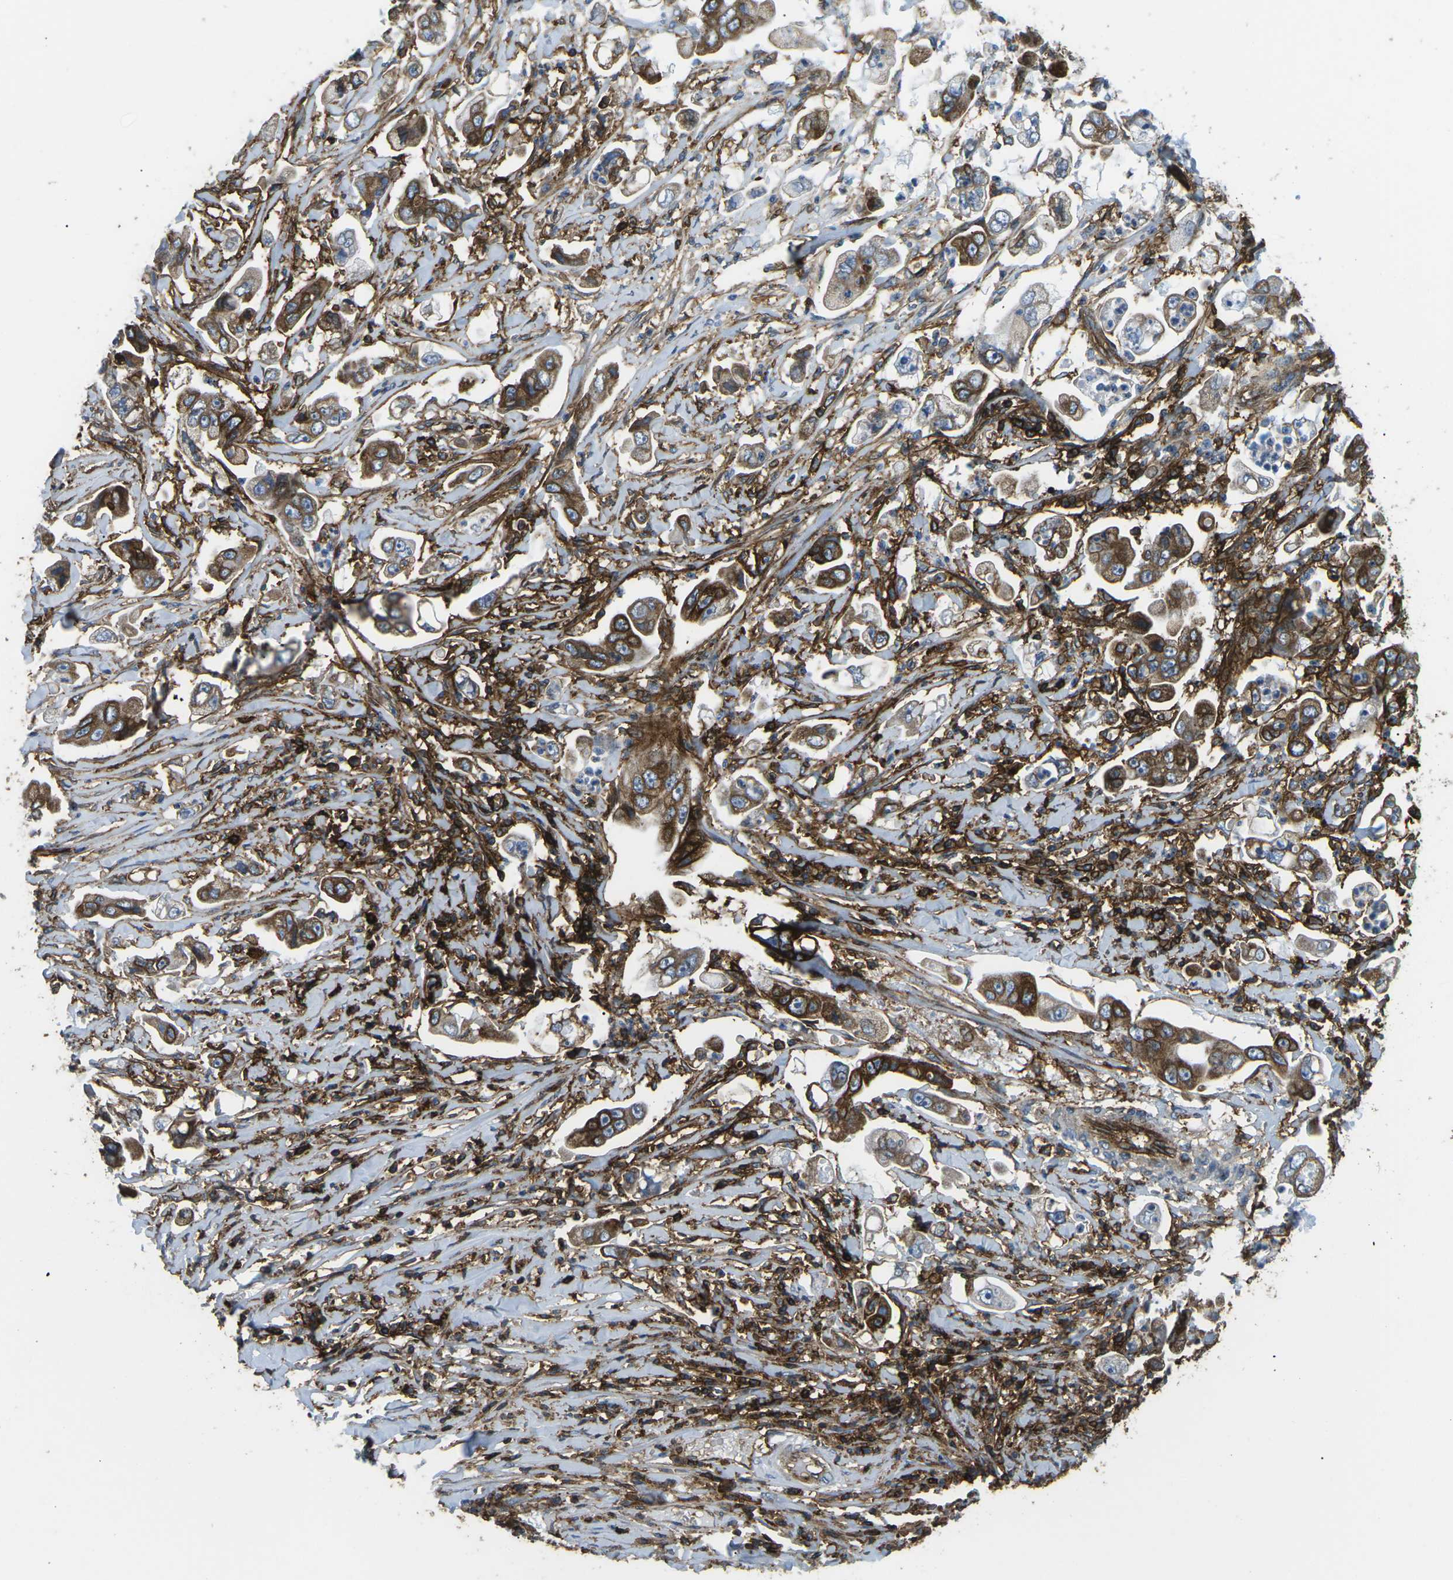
{"staining": {"intensity": "moderate", "quantity": ">75%", "location": "cytoplasmic/membranous"}, "tissue": "stomach cancer", "cell_type": "Tumor cells", "image_type": "cancer", "snomed": [{"axis": "morphology", "description": "Adenocarcinoma, NOS"}, {"axis": "topography", "description": "Stomach"}], "caption": "Human stomach cancer stained for a protein (brown) demonstrates moderate cytoplasmic/membranous positive expression in about >75% of tumor cells.", "gene": "HLA-B", "patient": {"sex": "male", "age": 62}}